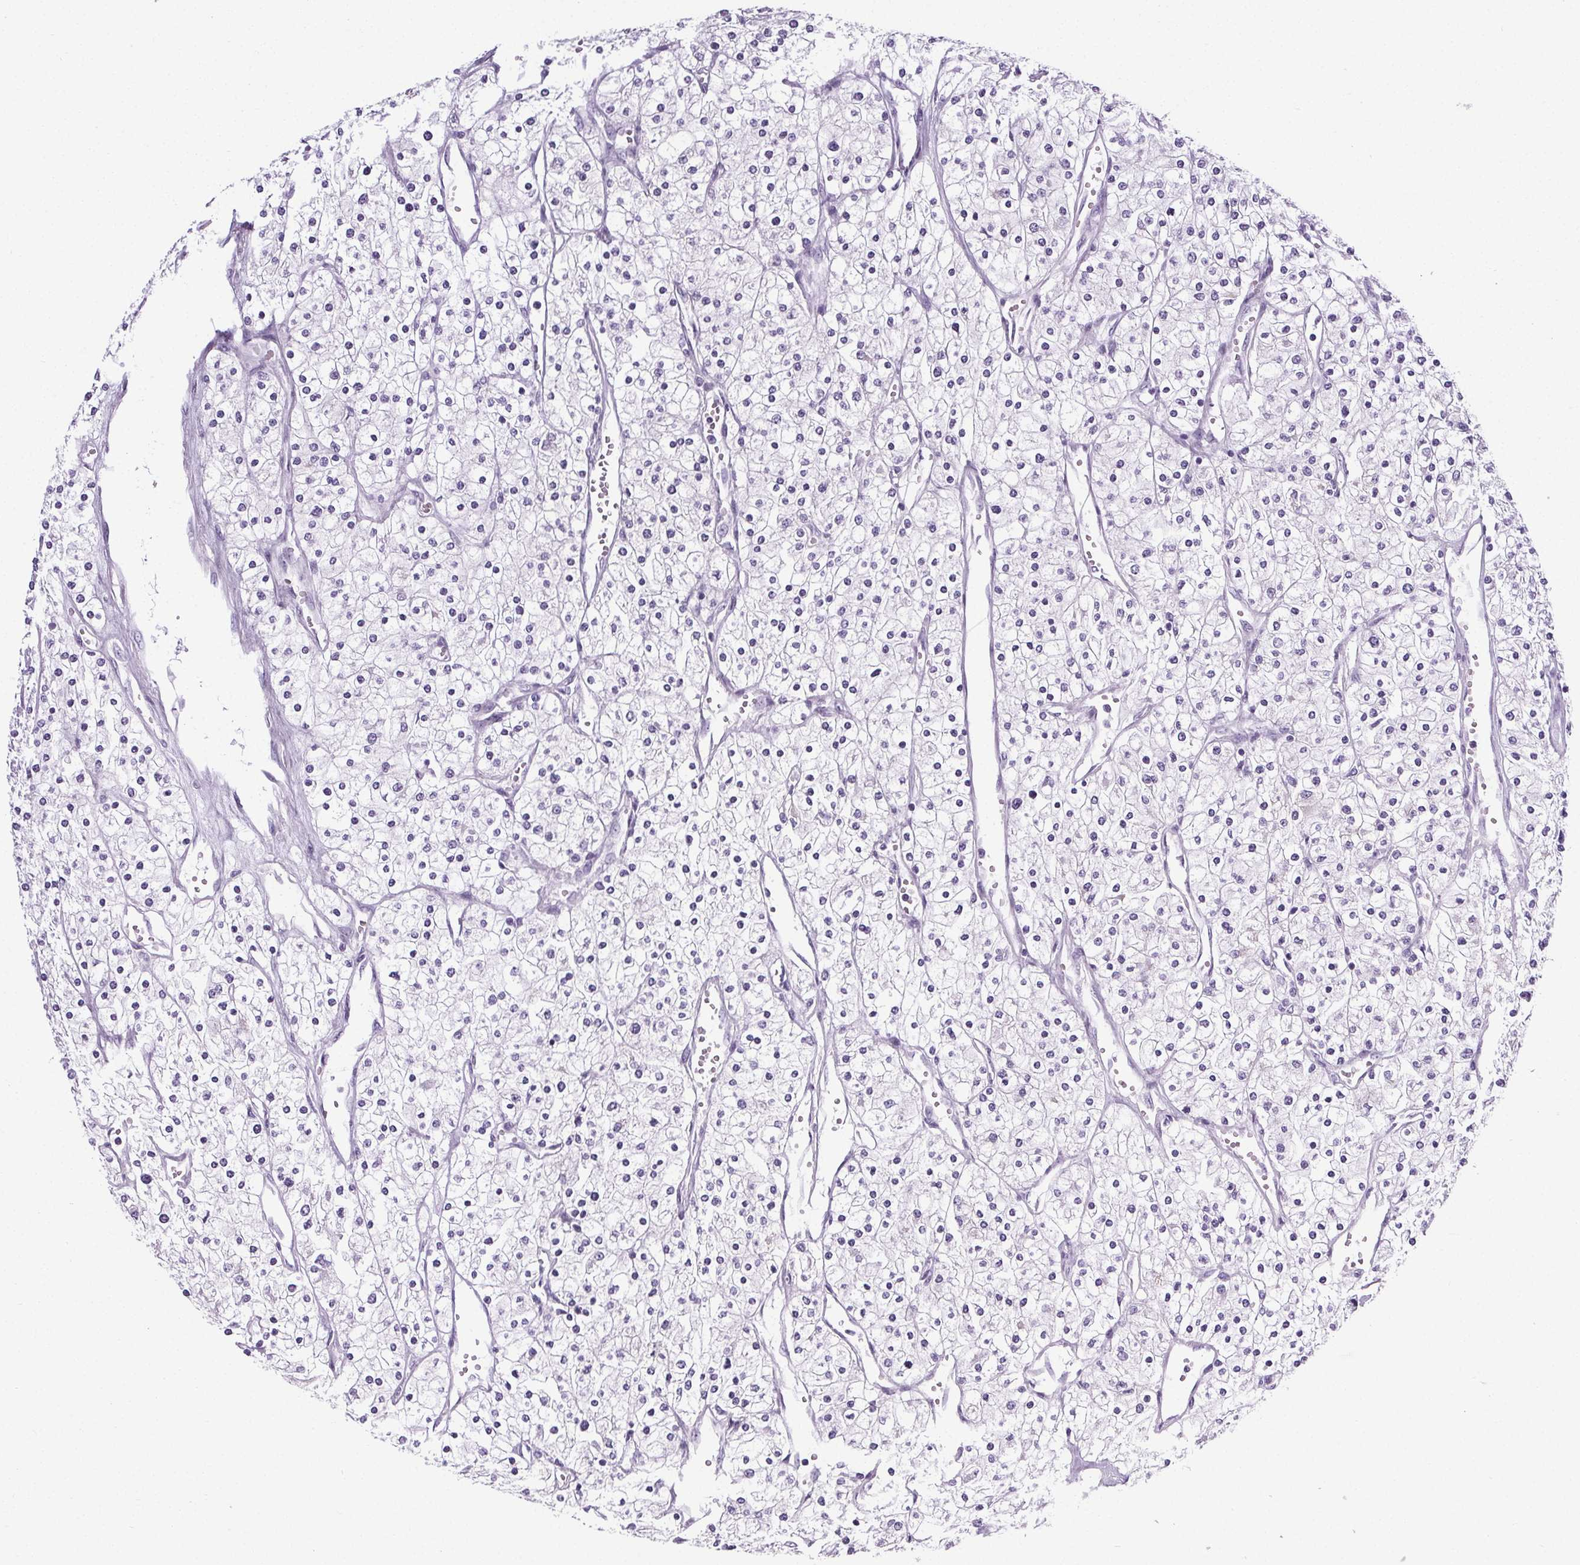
{"staining": {"intensity": "negative", "quantity": "none", "location": "none"}, "tissue": "renal cancer", "cell_type": "Tumor cells", "image_type": "cancer", "snomed": [{"axis": "morphology", "description": "Adenocarcinoma, NOS"}, {"axis": "topography", "description": "Kidney"}], "caption": "High power microscopy histopathology image of an immunohistochemistry photomicrograph of renal cancer (adenocarcinoma), revealing no significant staining in tumor cells.", "gene": "ELAVL2", "patient": {"sex": "male", "age": 80}}